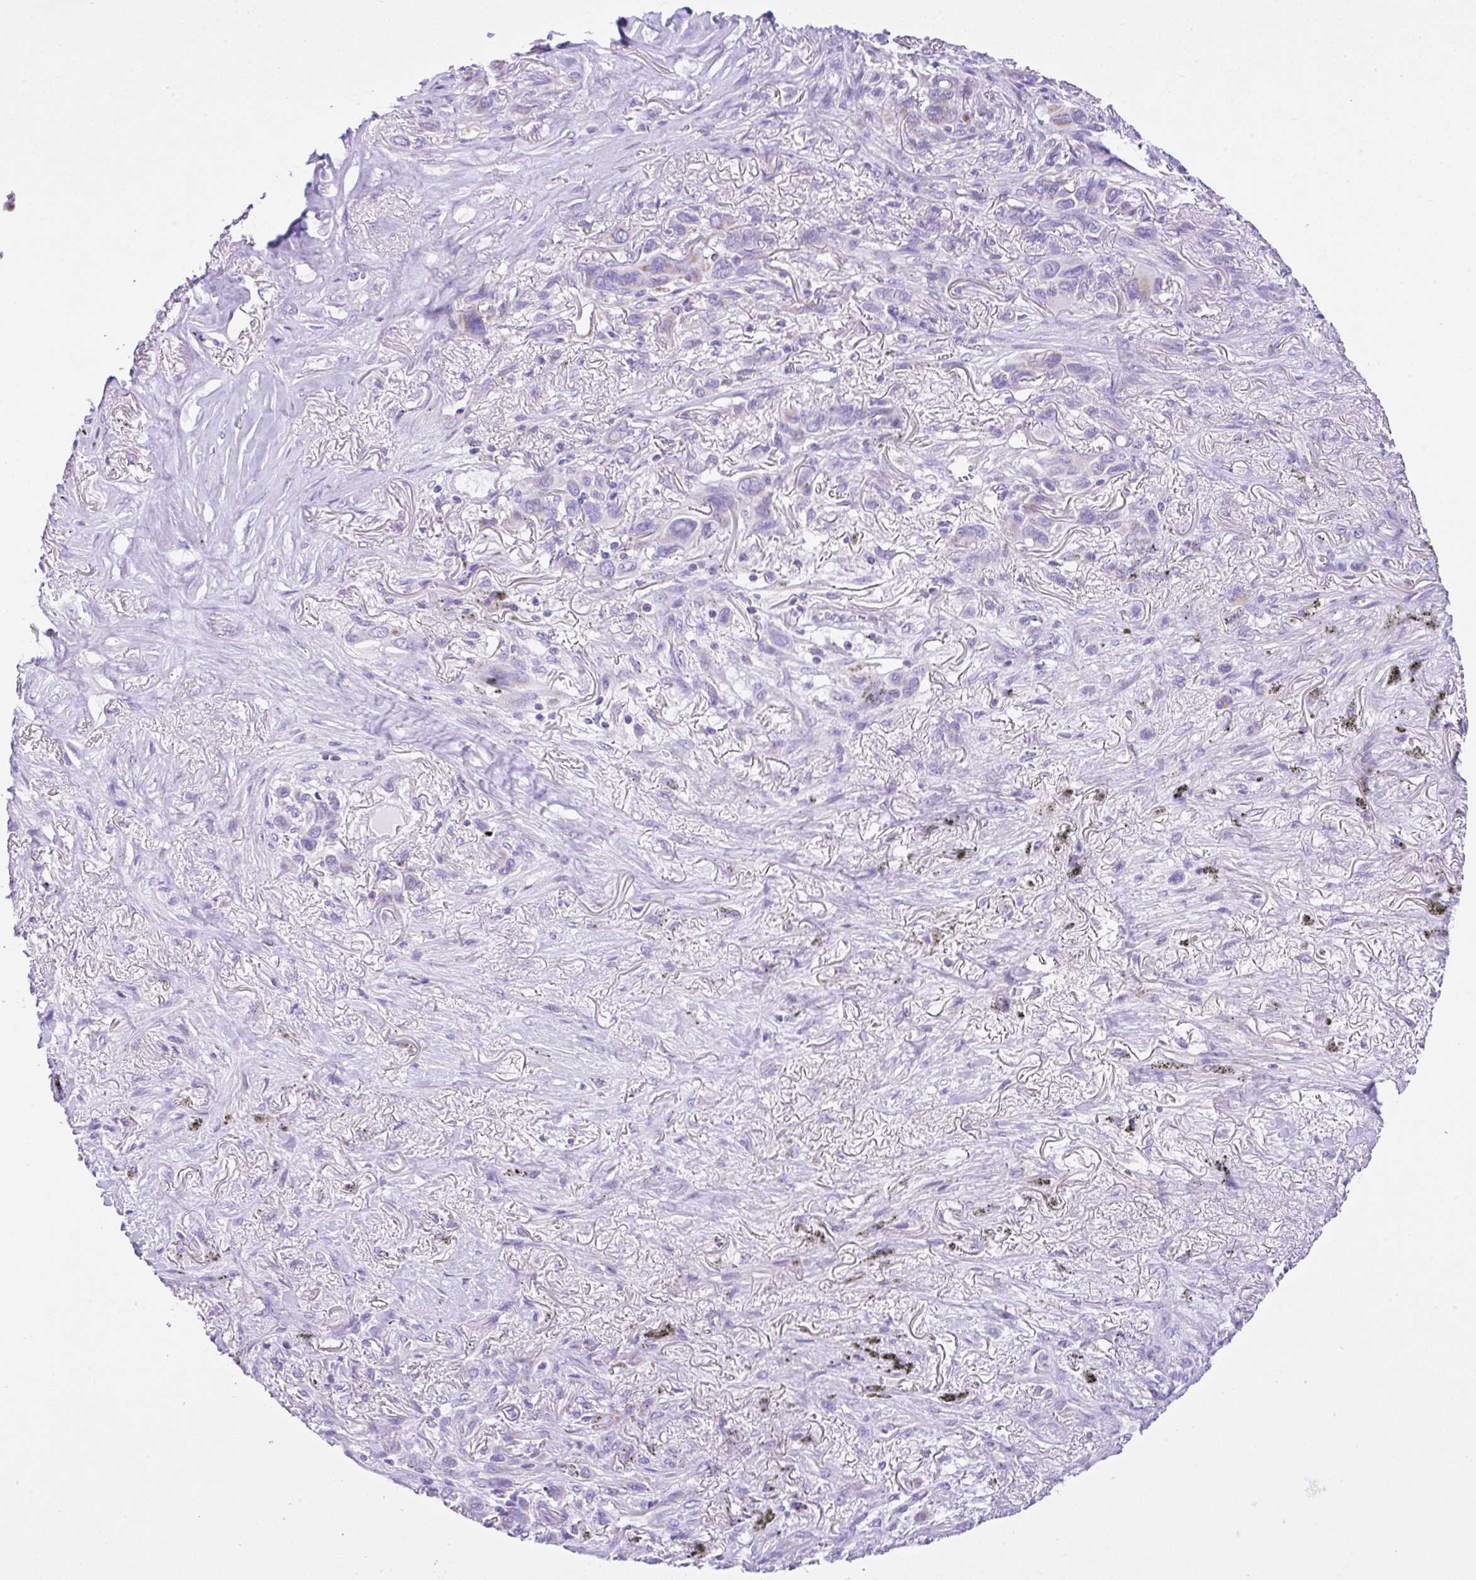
{"staining": {"intensity": "weak", "quantity": "<25%", "location": "cytoplasmic/membranous"}, "tissue": "melanoma", "cell_type": "Tumor cells", "image_type": "cancer", "snomed": [{"axis": "morphology", "description": "Malignant melanoma, Metastatic site"}, {"axis": "topography", "description": "Lung"}], "caption": "Image shows no significant protein positivity in tumor cells of malignant melanoma (metastatic site).", "gene": "SLC13A1", "patient": {"sex": "male", "age": 48}}